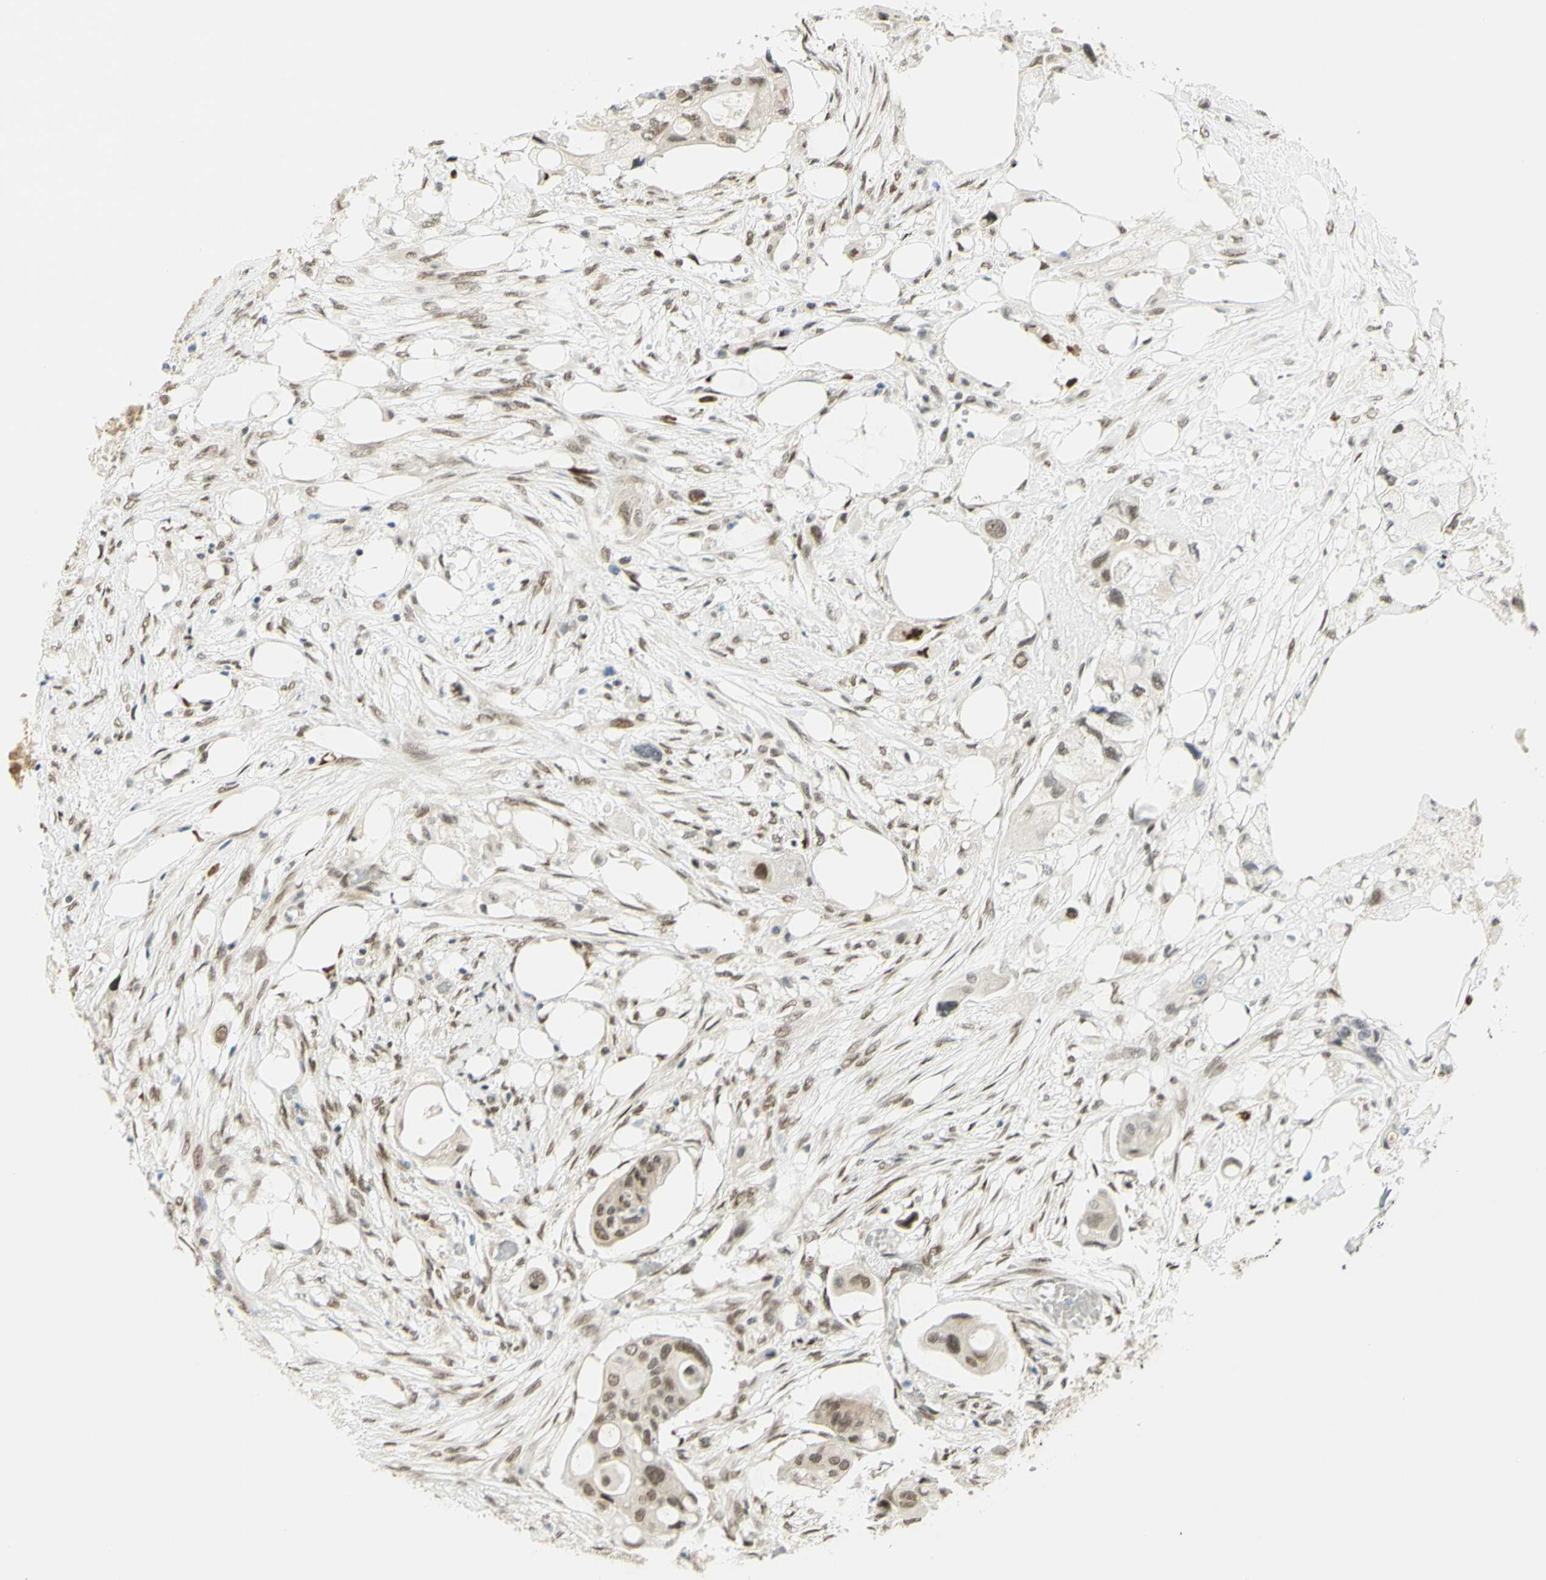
{"staining": {"intensity": "weak", "quantity": "25%-75%", "location": "cytoplasmic/membranous,nuclear"}, "tissue": "colorectal cancer", "cell_type": "Tumor cells", "image_type": "cancer", "snomed": [{"axis": "morphology", "description": "Adenocarcinoma, NOS"}, {"axis": "topography", "description": "Colon"}], "caption": "This is an image of IHC staining of colorectal cancer, which shows weak positivity in the cytoplasmic/membranous and nuclear of tumor cells.", "gene": "DDX1", "patient": {"sex": "female", "age": 57}}